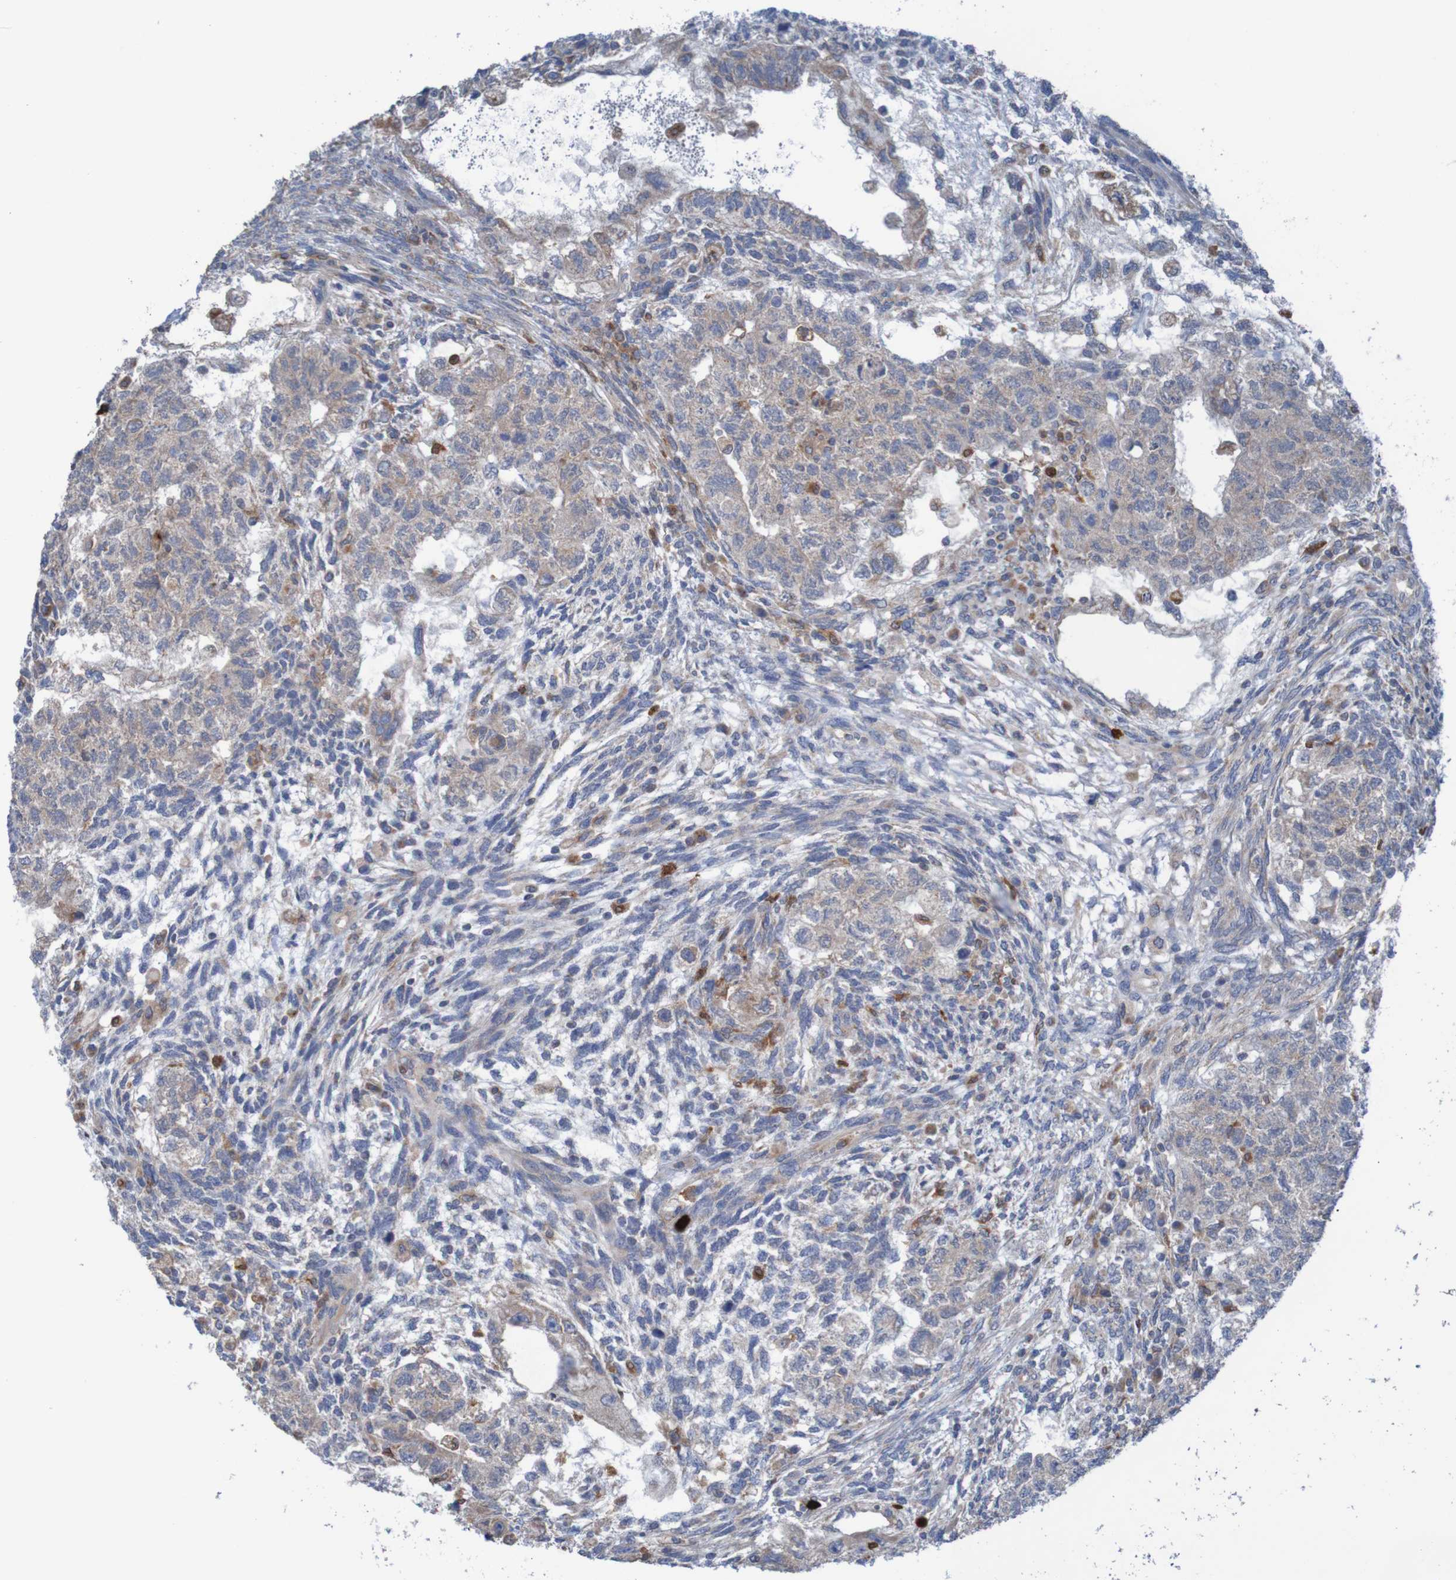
{"staining": {"intensity": "weak", "quantity": ">75%", "location": "cytoplasmic/membranous"}, "tissue": "testis cancer", "cell_type": "Tumor cells", "image_type": "cancer", "snomed": [{"axis": "morphology", "description": "Normal tissue, NOS"}, {"axis": "morphology", "description": "Carcinoma, Embryonal, NOS"}, {"axis": "topography", "description": "Testis"}], "caption": "There is low levels of weak cytoplasmic/membranous staining in tumor cells of embryonal carcinoma (testis), as demonstrated by immunohistochemical staining (brown color).", "gene": "PARP4", "patient": {"sex": "male", "age": 36}}